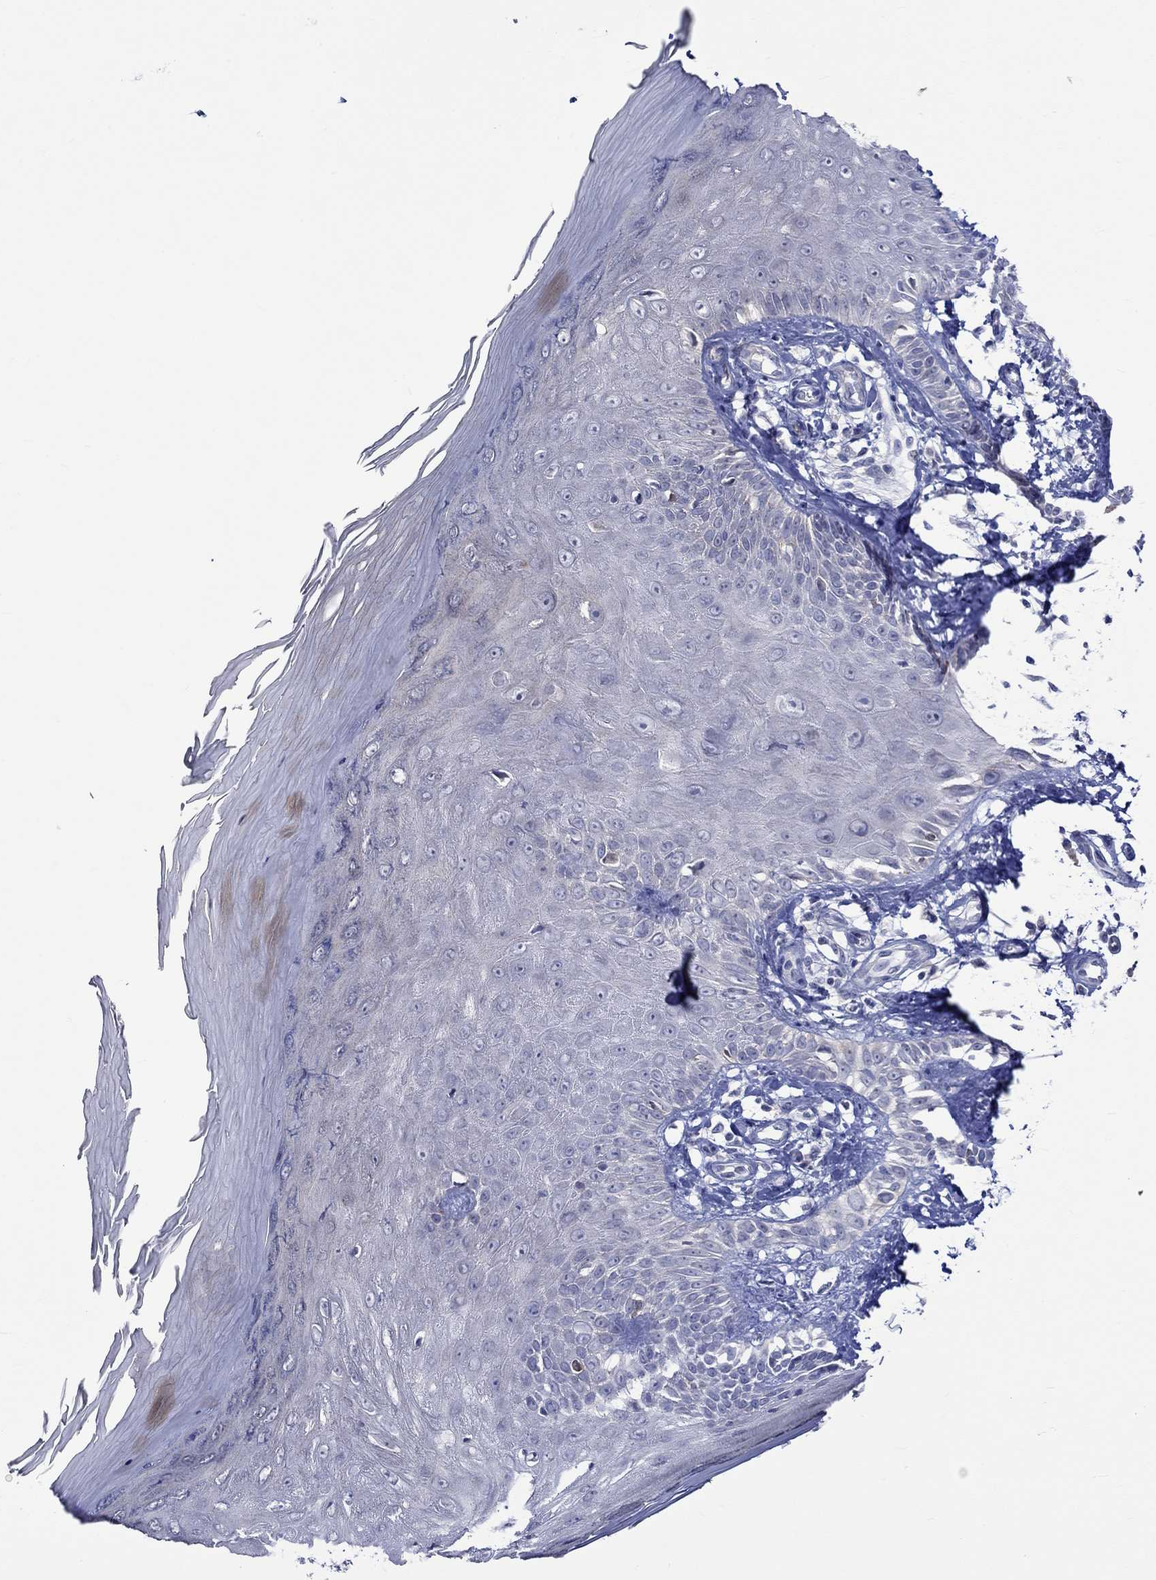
{"staining": {"intensity": "negative", "quantity": "none", "location": "none"}, "tissue": "skin", "cell_type": "Fibroblasts", "image_type": "normal", "snomed": [{"axis": "morphology", "description": "Normal tissue, NOS"}, {"axis": "morphology", "description": "Inflammation, NOS"}, {"axis": "morphology", "description": "Fibrosis, NOS"}, {"axis": "topography", "description": "Skin"}], "caption": "DAB immunohistochemical staining of normal human skin displays no significant staining in fibroblasts.", "gene": "CRYAB", "patient": {"sex": "male", "age": 71}}